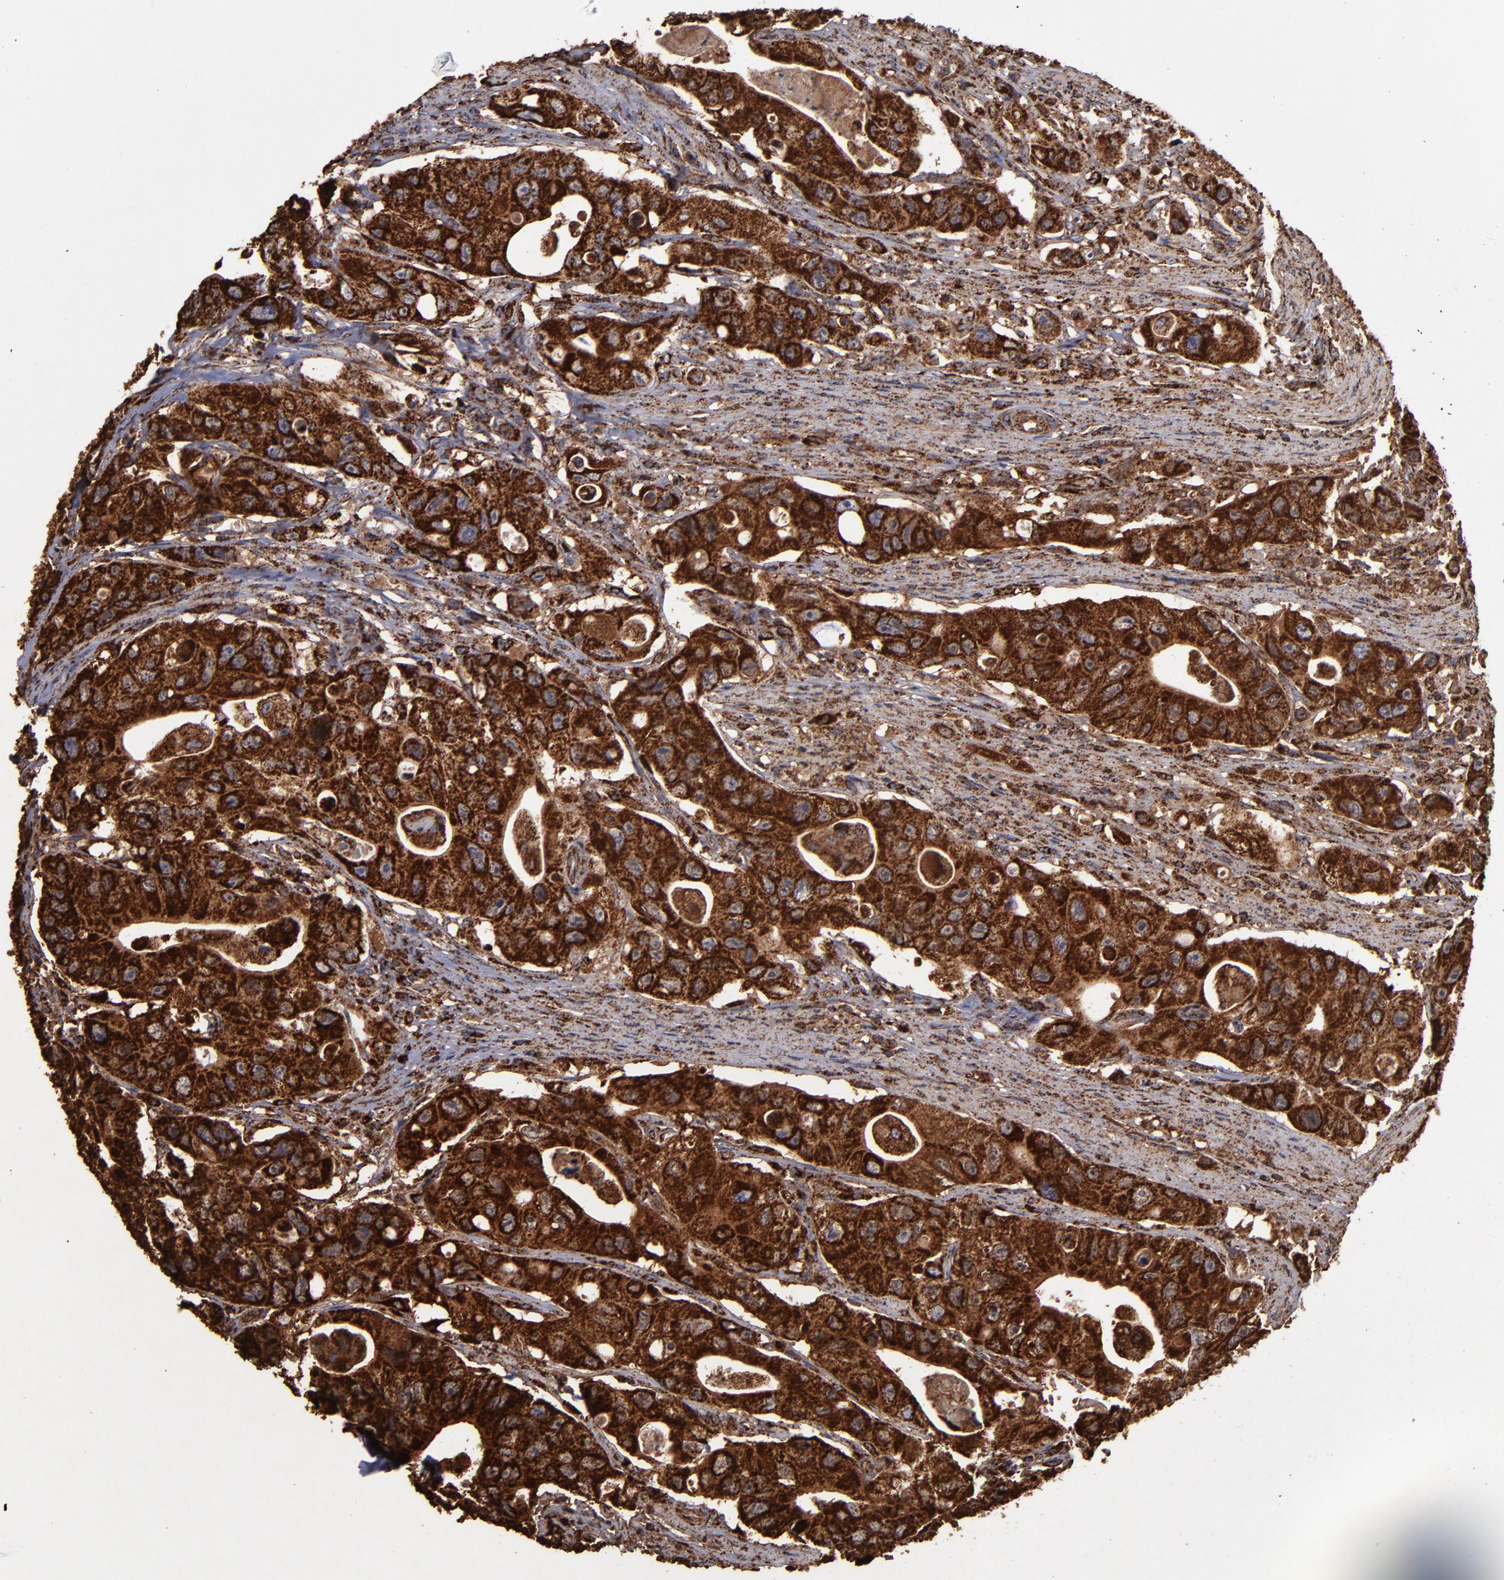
{"staining": {"intensity": "strong", "quantity": ">75%", "location": "cytoplasmic/membranous"}, "tissue": "colorectal cancer", "cell_type": "Tumor cells", "image_type": "cancer", "snomed": [{"axis": "morphology", "description": "Adenocarcinoma, NOS"}, {"axis": "topography", "description": "Colon"}], "caption": "Colorectal adenocarcinoma was stained to show a protein in brown. There is high levels of strong cytoplasmic/membranous staining in approximately >75% of tumor cells.", "gene": "SOD2", "patient": {"sex": "female", "age": 46}}